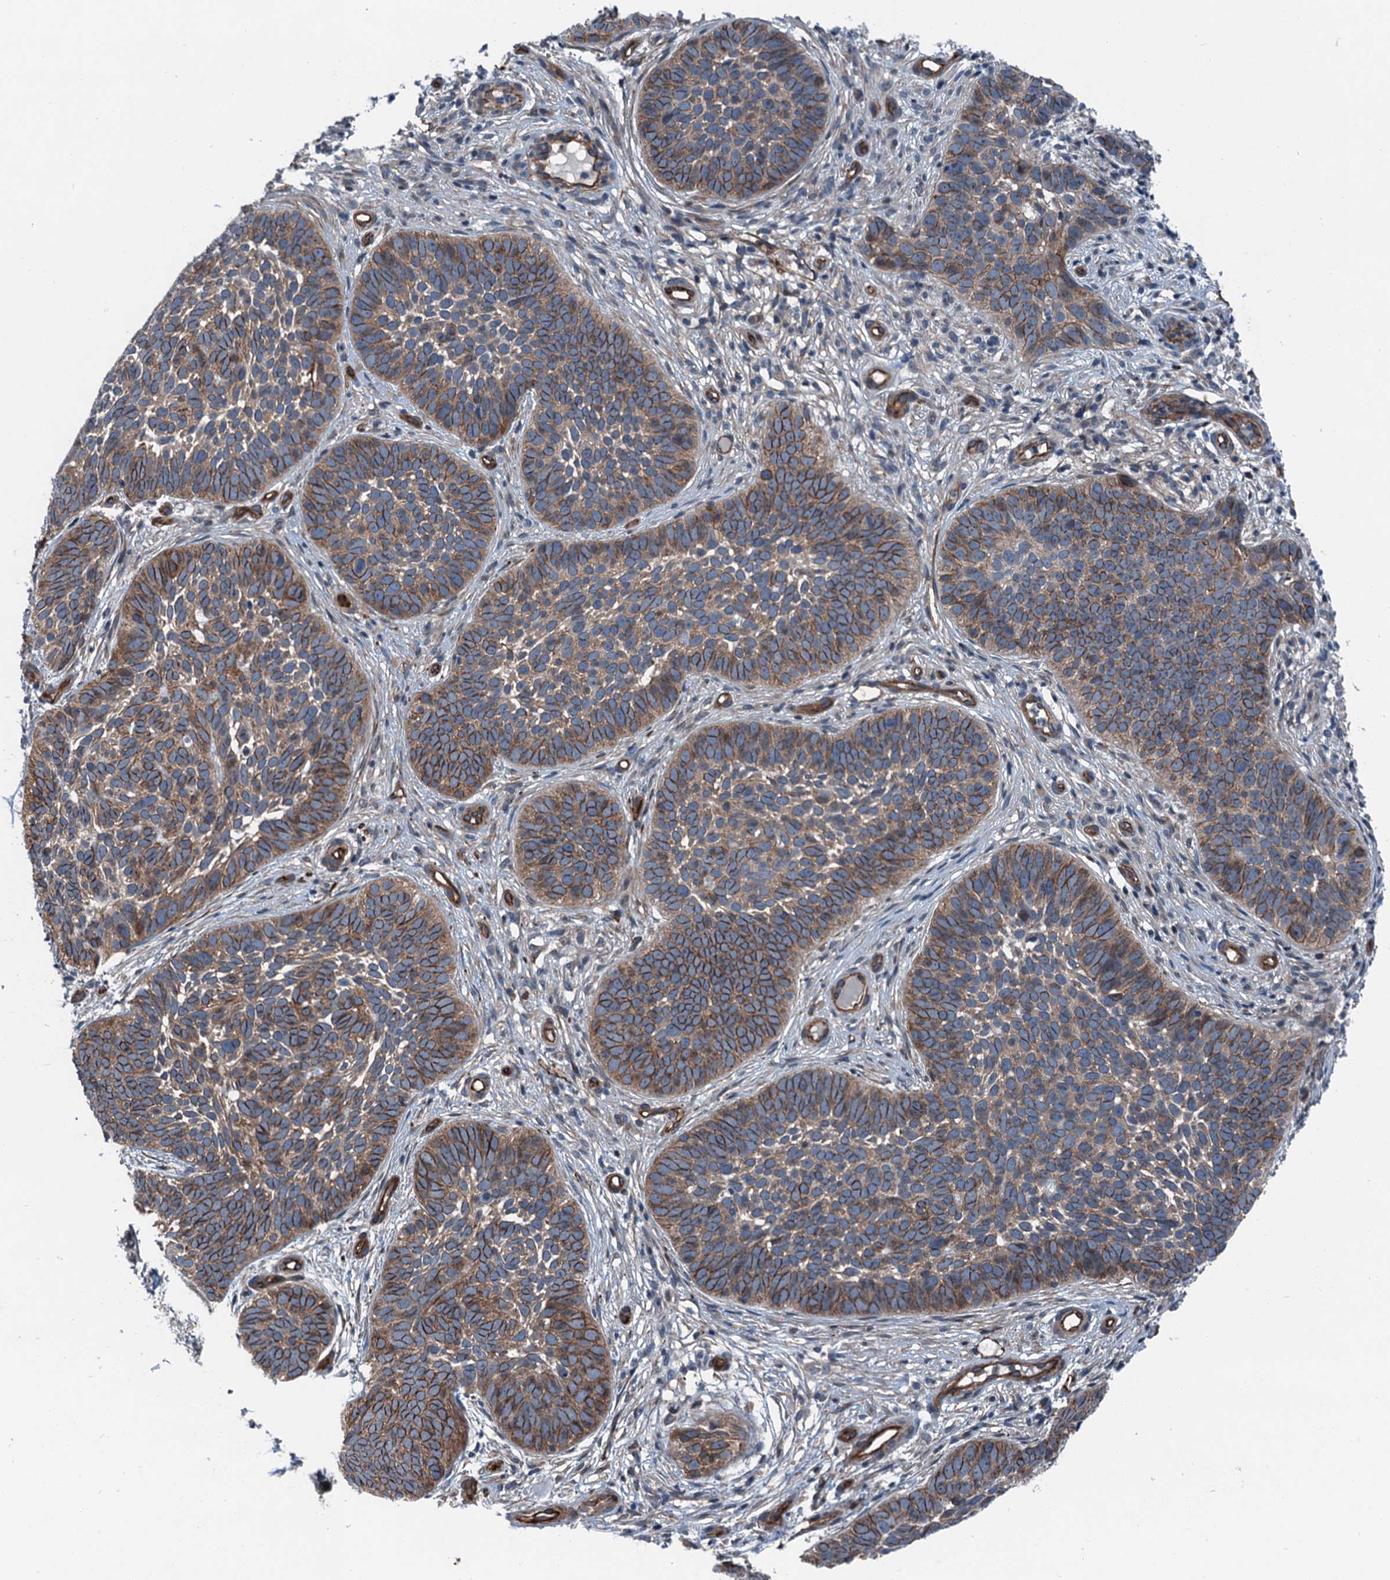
{"staining": {"intensity": "moderate", "quantity": "25%-75%", "location": "cytoplasmic/membranous"}, "tissue": "skin cancer", "cell_type": "Tumor cells", "image_type": "cancer", "snomed": [{"axis": "morphology", "description": "Basal cell carcinoma"}, {"axis": "topography", "description": "Skin"}], "caption": "Basal cell carcinoma (skin) stained with DAB IHC displays medium levels of moderate cytoplasmic/membranous staining in about 25%-75% of tumor cells. (Stains: DAB (3,3'-diaminobenzidine) in brown, nuclei in blue, Microscopy: brightfield microscopy at high magnification).", "gene": "NMRAL1", "patient": {"sex": "male", "age": 89}}